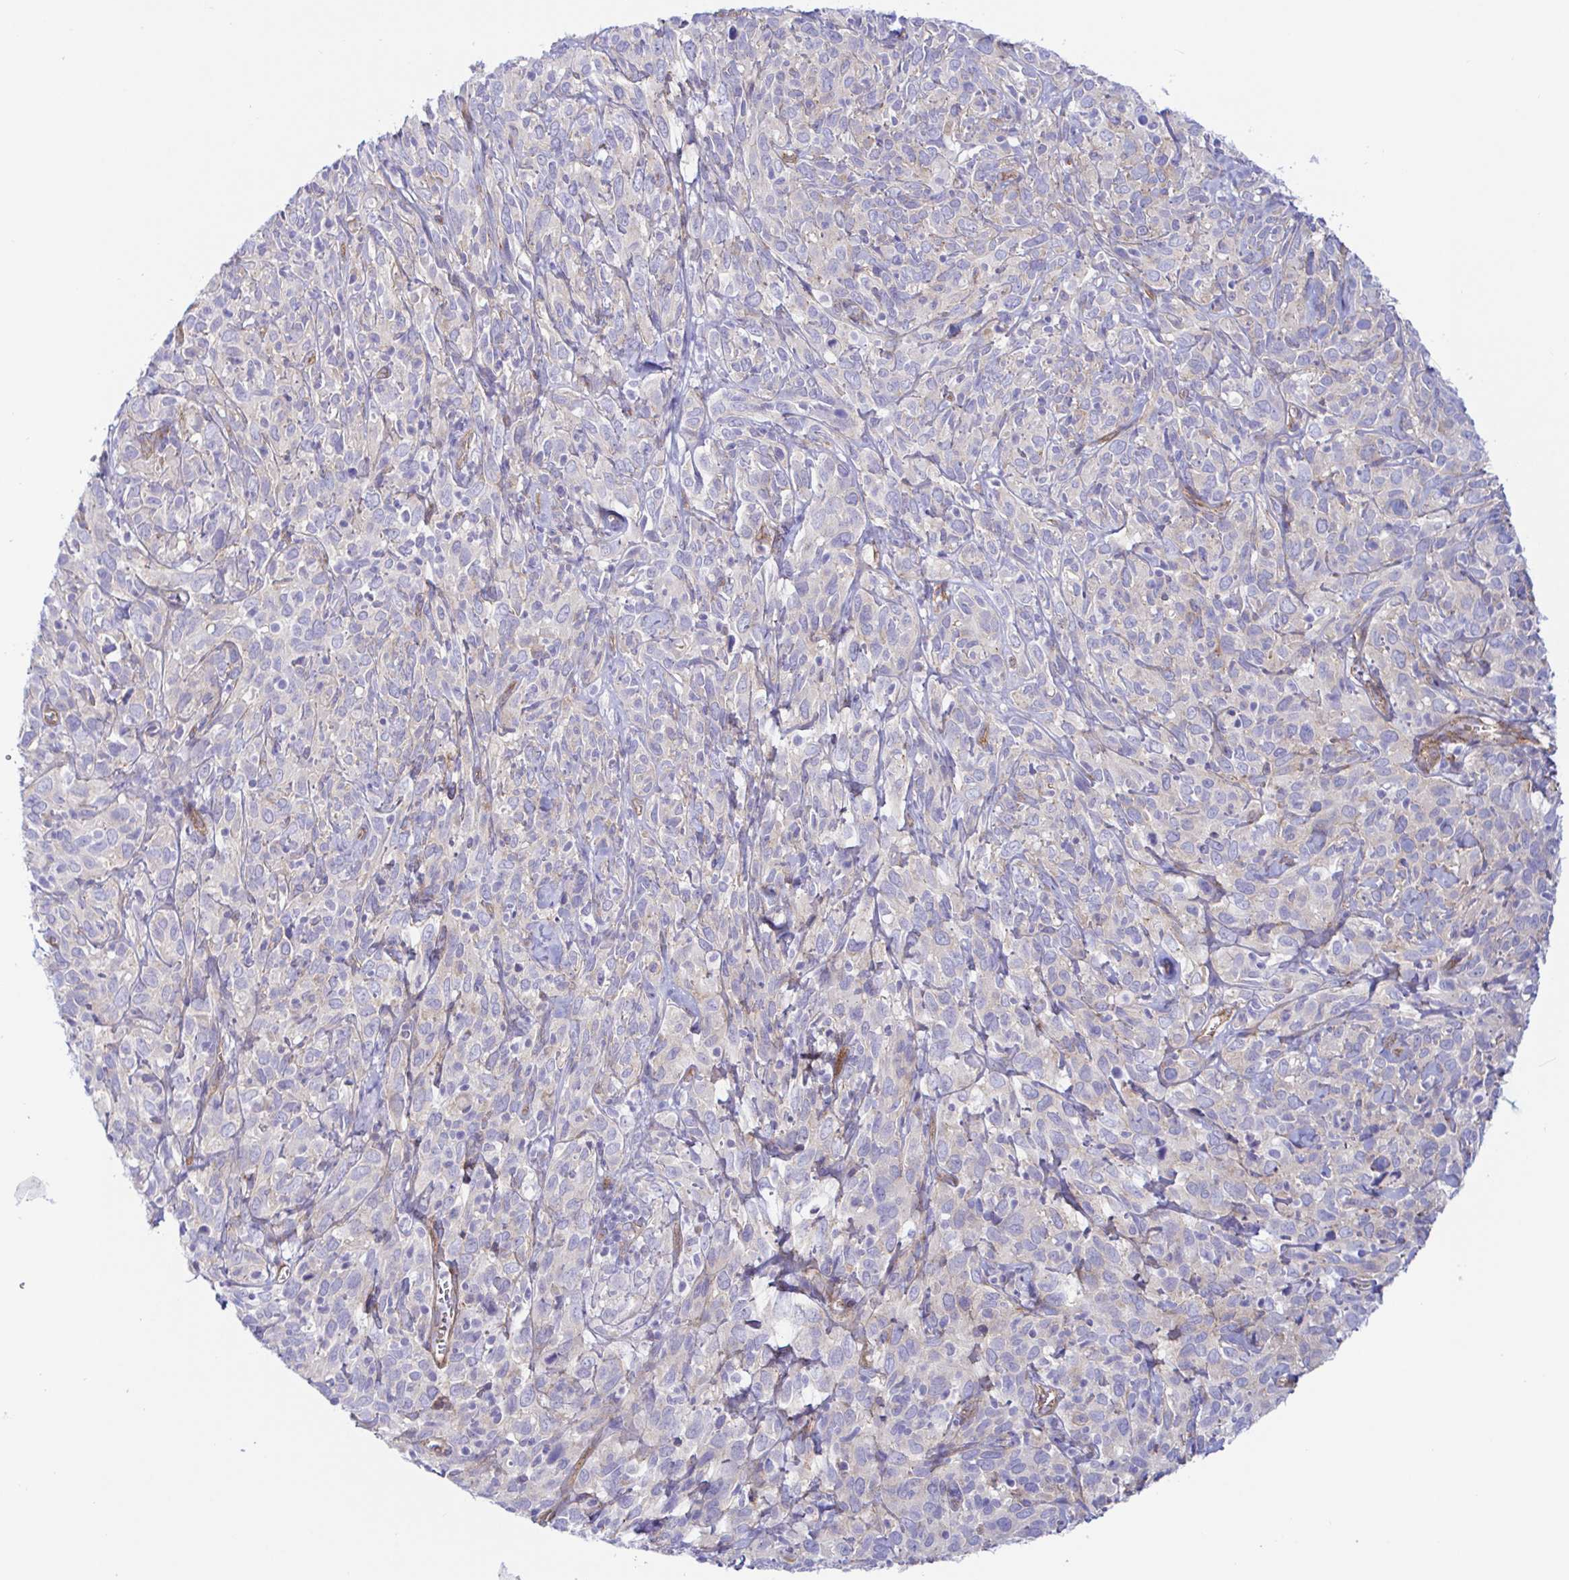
{"staining": {"intensity": "negative", "quantity": "none", "location": "none"}, "tissue": "cervical cancer", "cell_type": "Tumor cells", "image_type": "cancer", "snomed": [{"axis": "morphology", "description": "Normal tissue, NOS"}, {"axis": "morphology", "description": "Squamous cell carcinoma, NOS"}, {"axis": "topography", "description": "Cervix"}], "caption": "Tumor cells show no significant protein staining in cervical cancer (squamous cell carcinoma).", "gene": "ARL4D", "patient": {"sex": "female", "age": 51}}